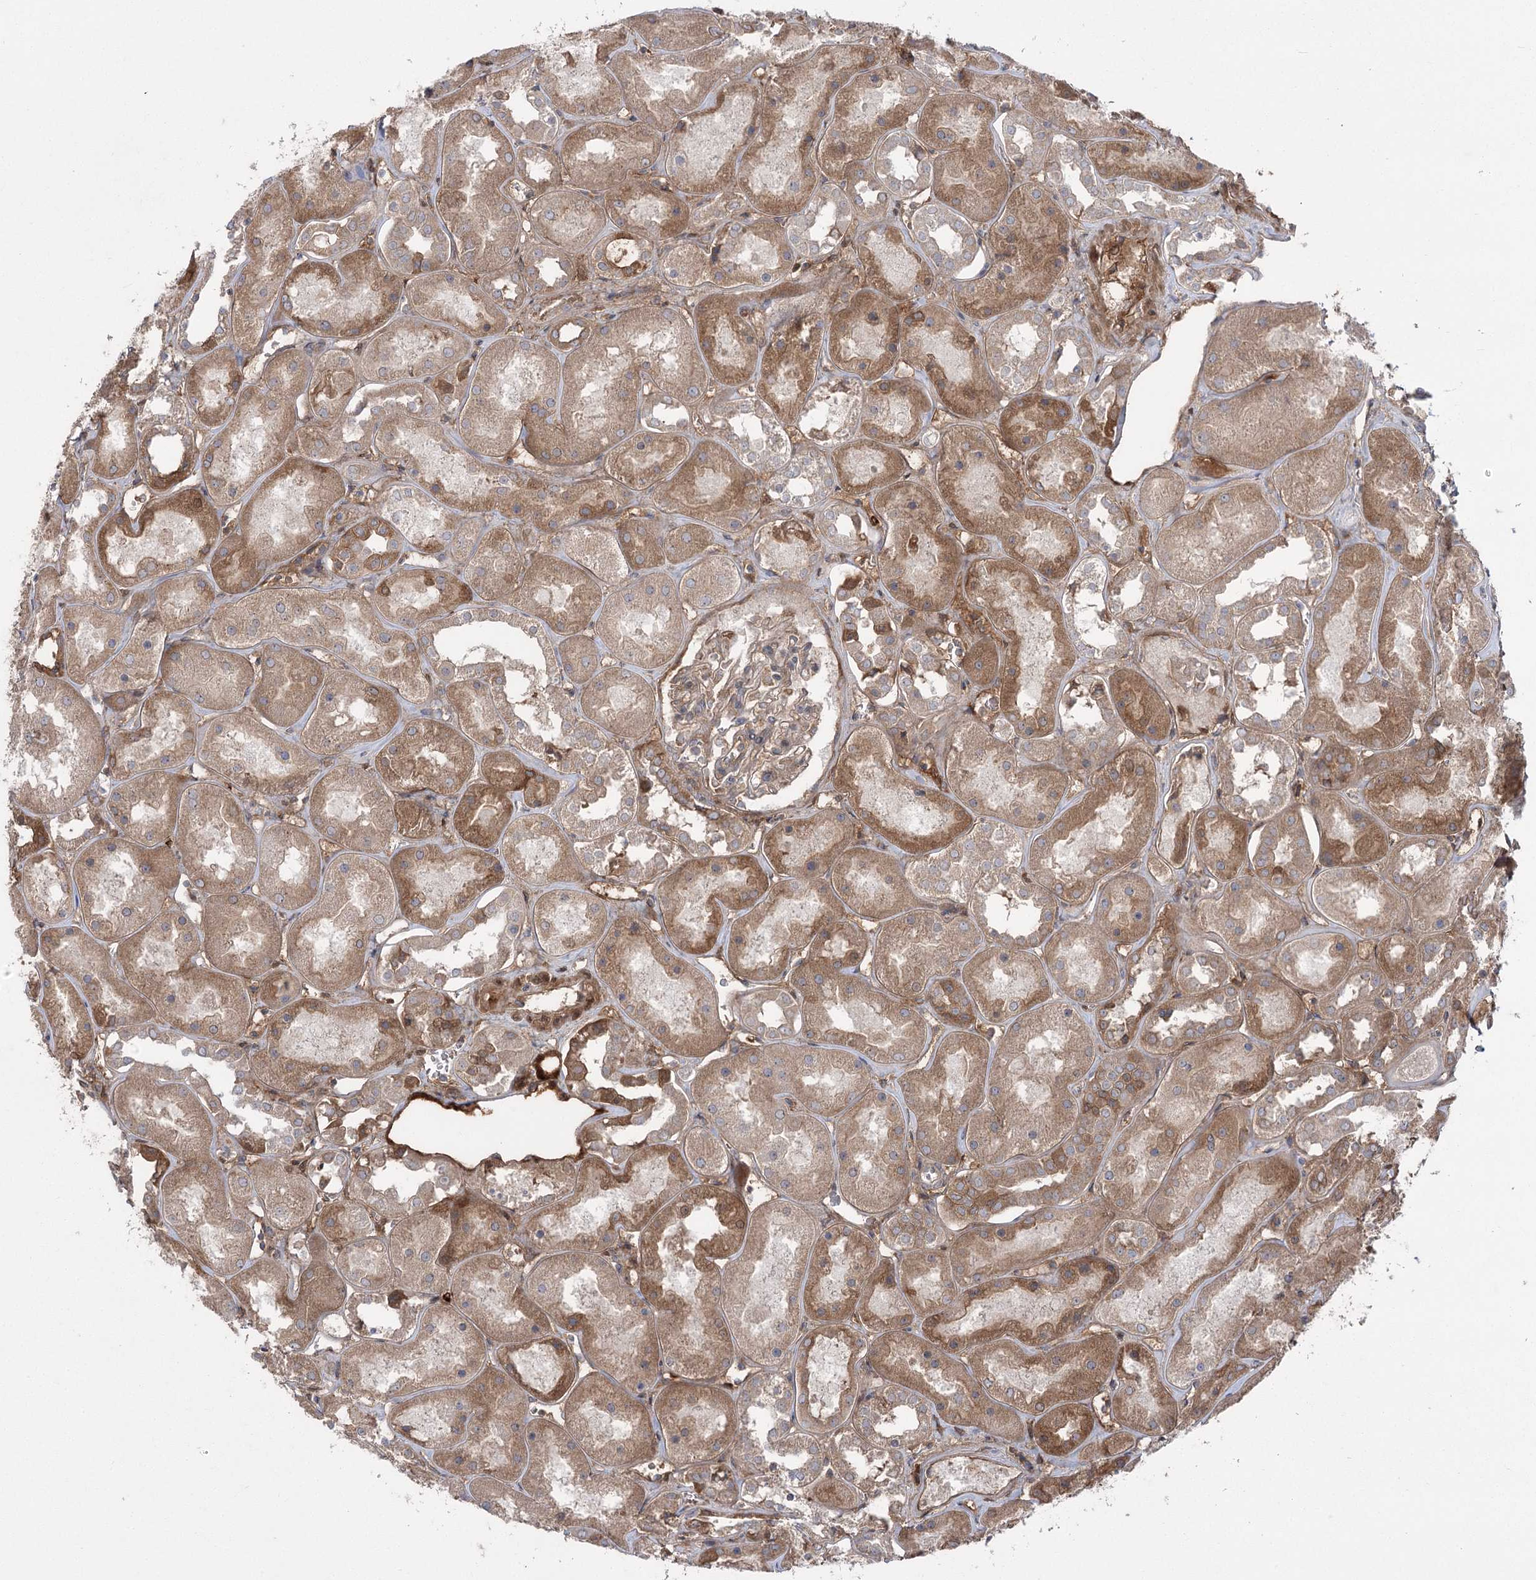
{"staining": {"intensity": "weak", "quantity": "25%-75%", "location": "cytoplasmic/membranous"}, "tissue": "kidney", "cell_type": "Cells in glomeruli", "image_type": "normal", "snomed": [{"axis": "morphology", "description": "Normal tissue, NOS"}, {"axis": "topography", "description": "Kidney"}], "caption": "This histopathology image demonstrates IHC staining of unremarkable human kidney, with low weak cytoplasmic/membranous positivity in about 25%-75% of cells in glomeruli.", "gene": "PLEKHA5", "patient": {"sex": "male", "age": 70}}